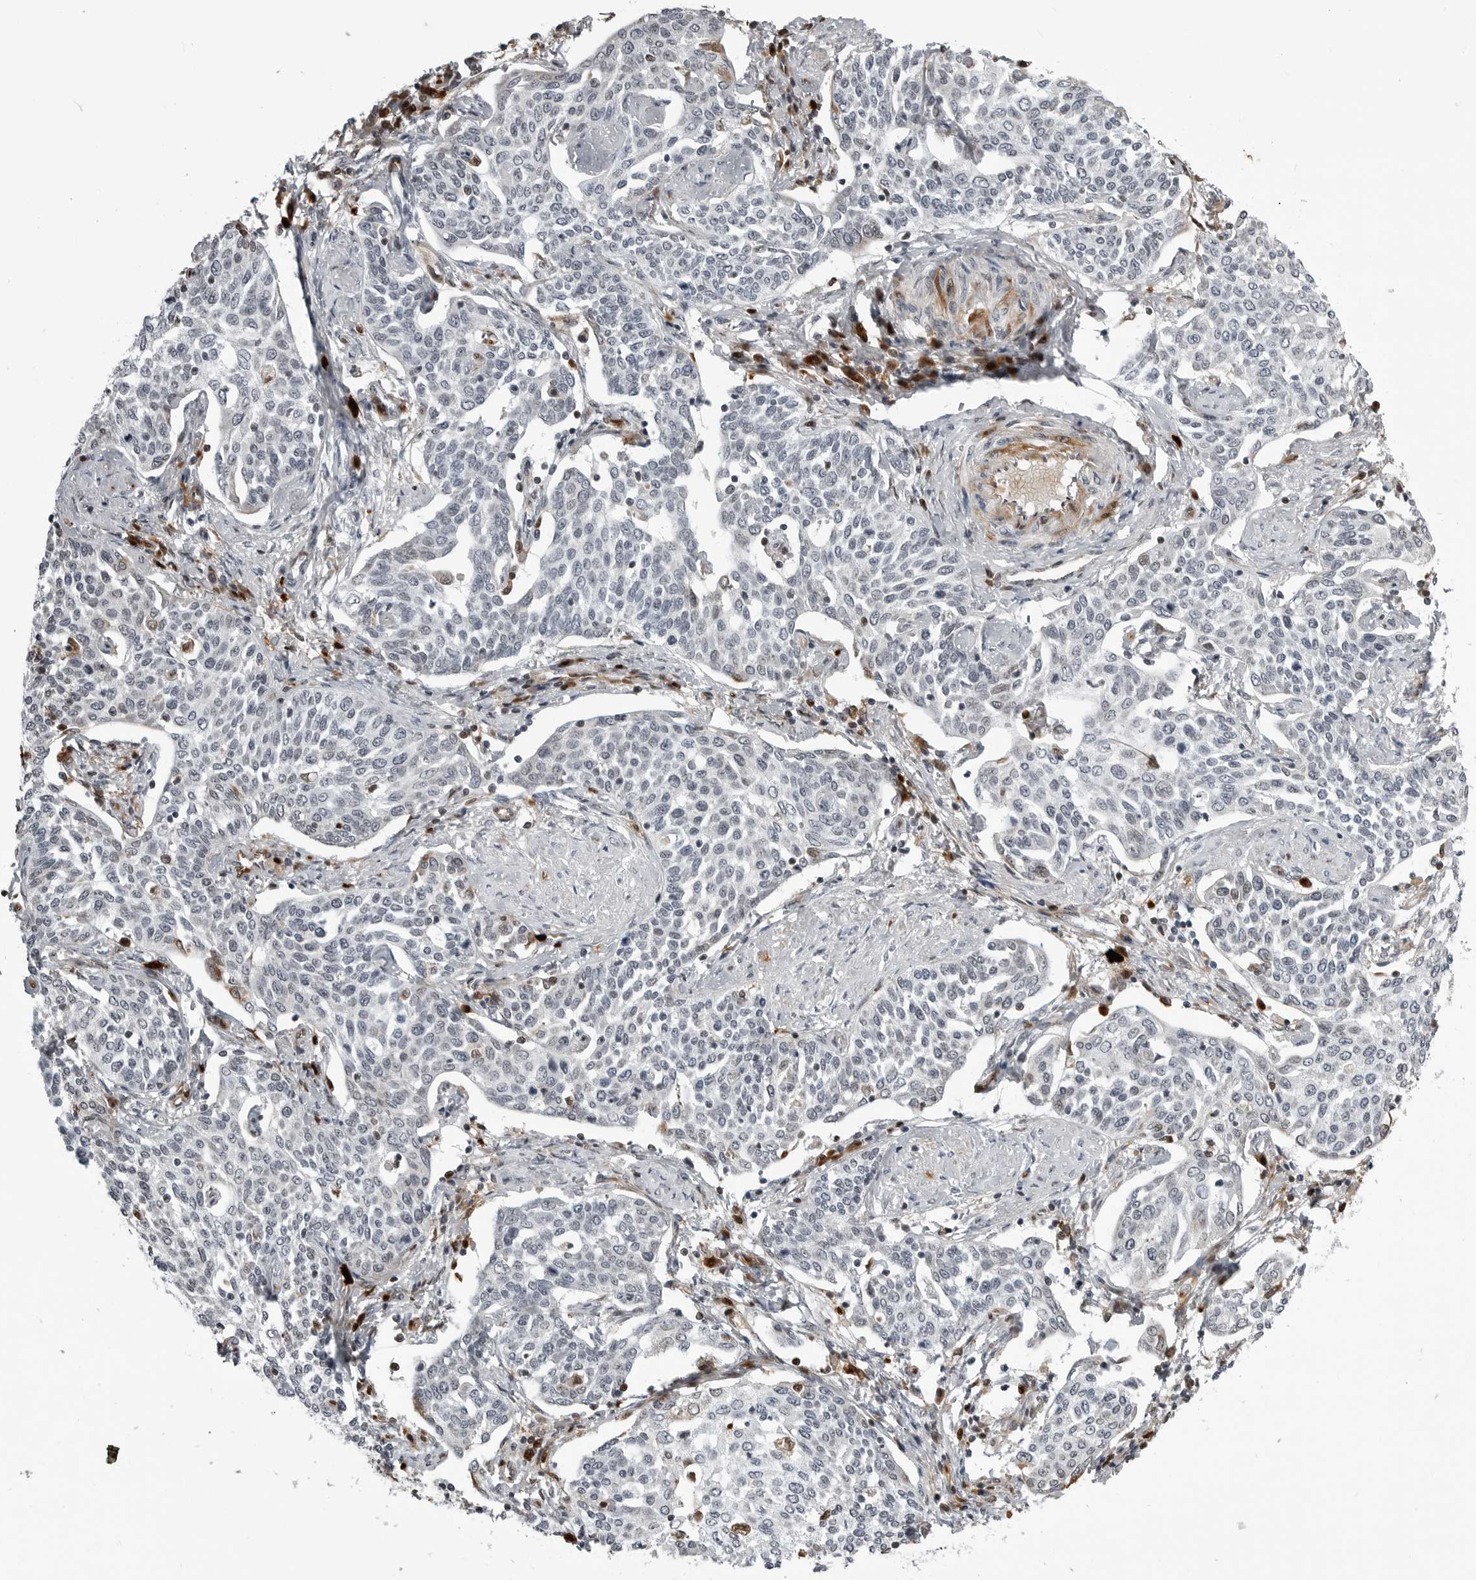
{"staining": {"intensity": "negative", "quantity": "none", "location": "none"}, "tissue": "cervical cancer", "cell_type": "Tumor cells", "image_type": "cancer", "snomed": [{"axis": "morphology", "description": "Squamous cell carcinoma, NOS"}, {"axis": "topography", "description": "Cervix"}], "caption": "There is no significant expression in tumor cells of cervical cancer.", "gene": "CXCR5", "patient": {"sex": "female", "age": 34}}